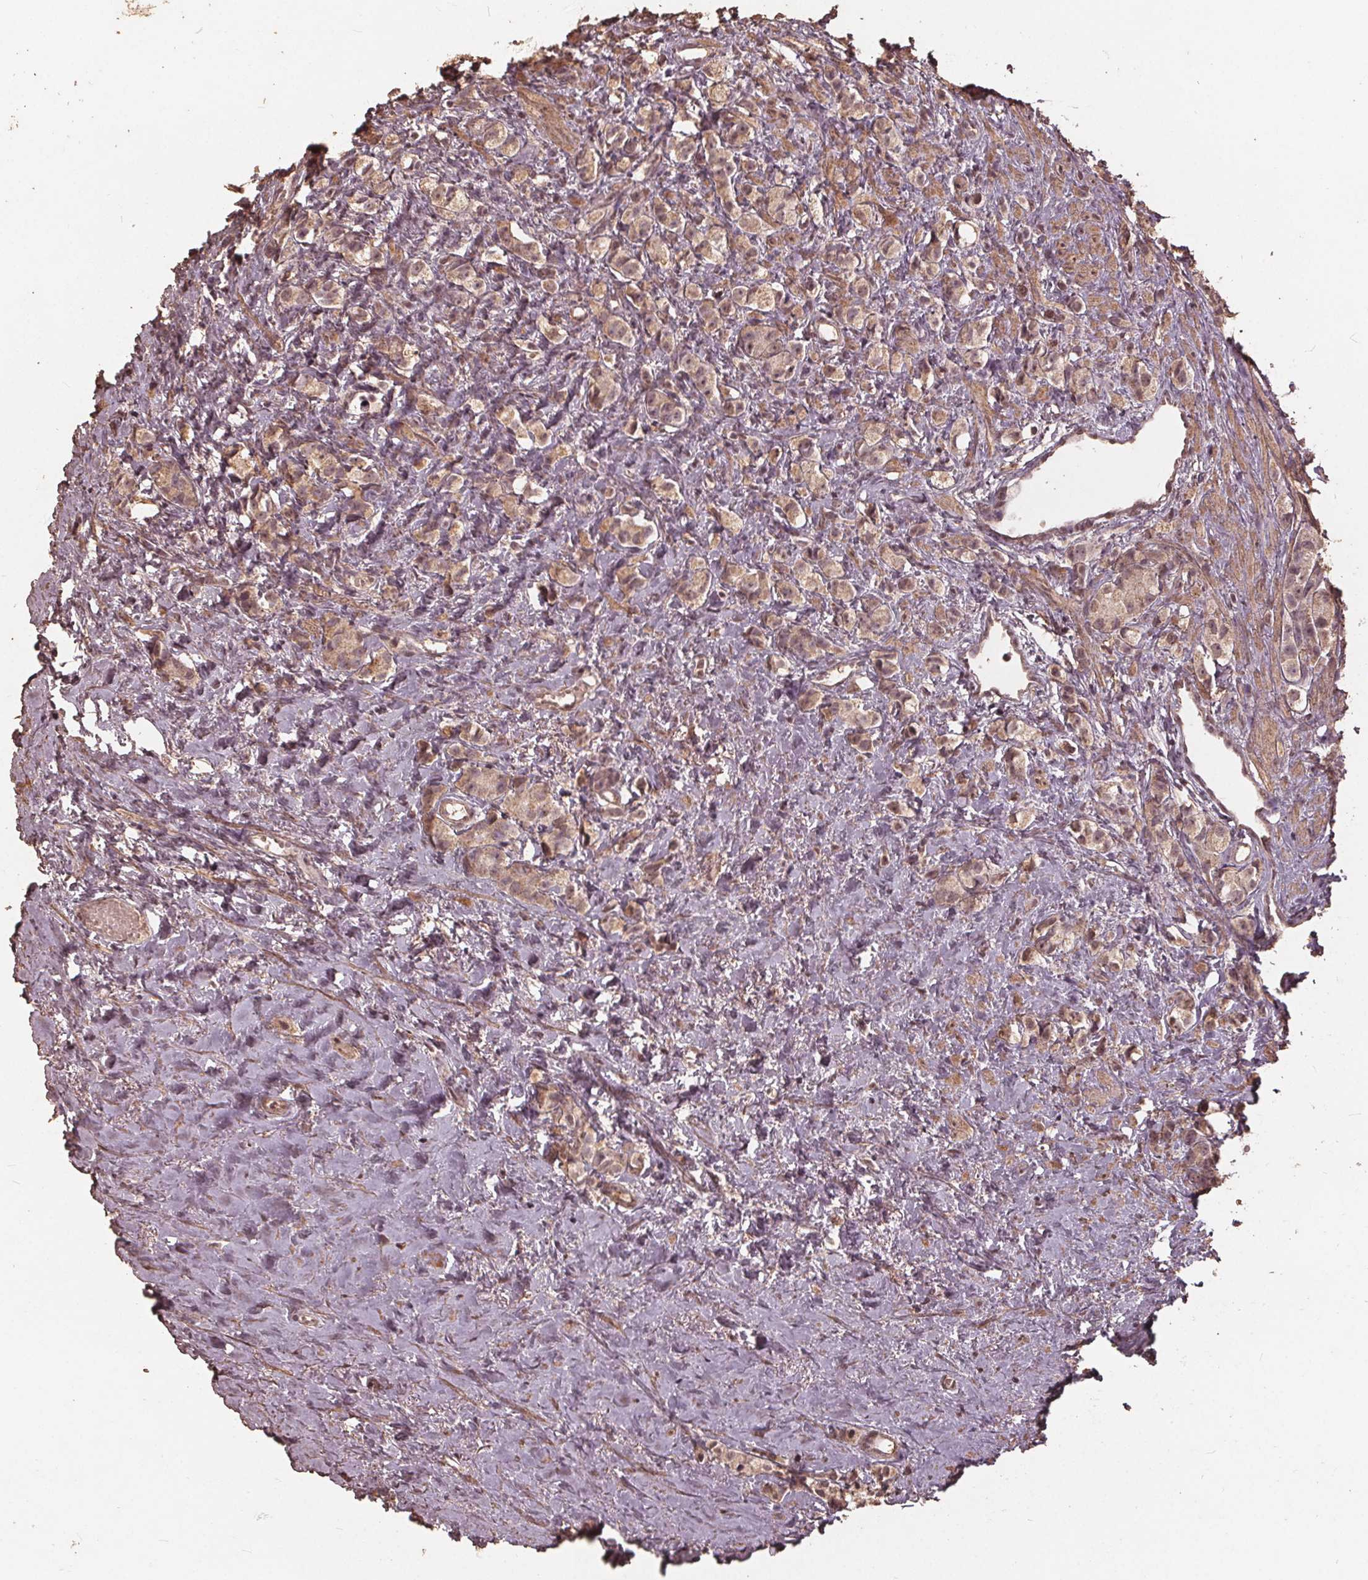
{"staining": {"intensity": "weak", "quantity": ">75%", "location": "cytoplasmic/membranous,nuclear"}, "tissue": "prostate cancer", "cell_type": "Tumor cells", "image_type": "cancer", "snomed": [{"axis": "morphology", "description": "Adenocarcinoma, High grade"}, {"axis": "topography", "description": "Prostate"}], "caption": "Prostate cancer (adenocarcinoma (high-grade)) stained with immunohistochemistry shows weak cytoplasmic/membranous and nuclear staining in approximately >75% of tumor cells.", "gene": "DSG3", "patient": {"sex": "male", "age": 81}}